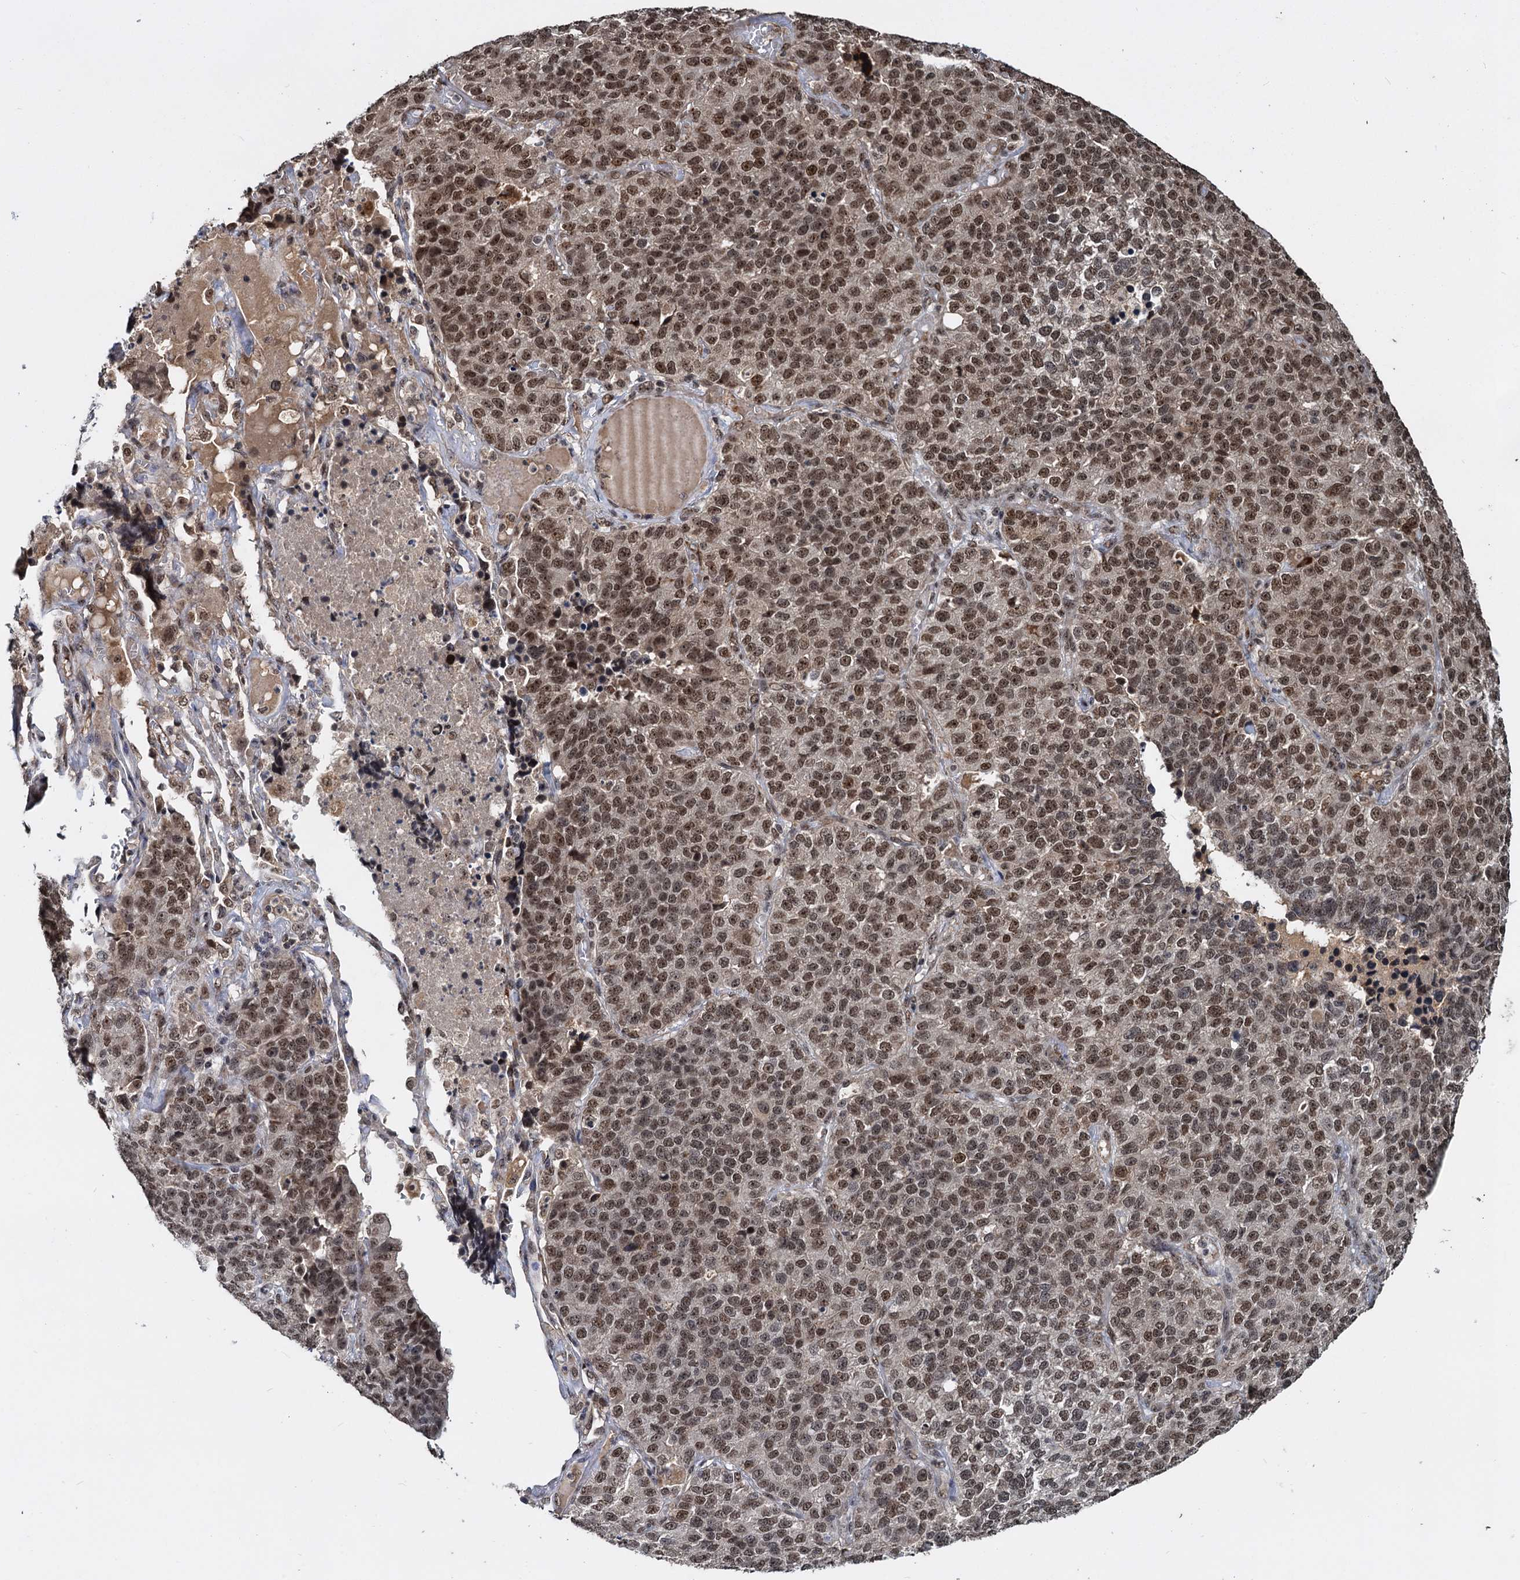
{"staining": {"intensity": "weak", "quantity": "25%-75%", "location": "cytoplasmic/membranous,nuclear"}, "tissue": "lung cancer", "cell_type": "Tumor cells", "image_type": "cancer", "snomed": [{"axis": "morphology", "description": "Adenocarcinoma, NOS"}, {"axis": "topography", "description": "Lung"}], "caption": "Brown immunohistochemical staining in human adenocarcinoma (lung) exhibits weak cytoplasmic/membranous and nuclear expression in approximately 25%-75% of tumor cells. The protein of interest is shown in brown color, while the nuclei are stained blue.", "gene": "FAM216B", "patient": {"sex": "male", "age": 49}}